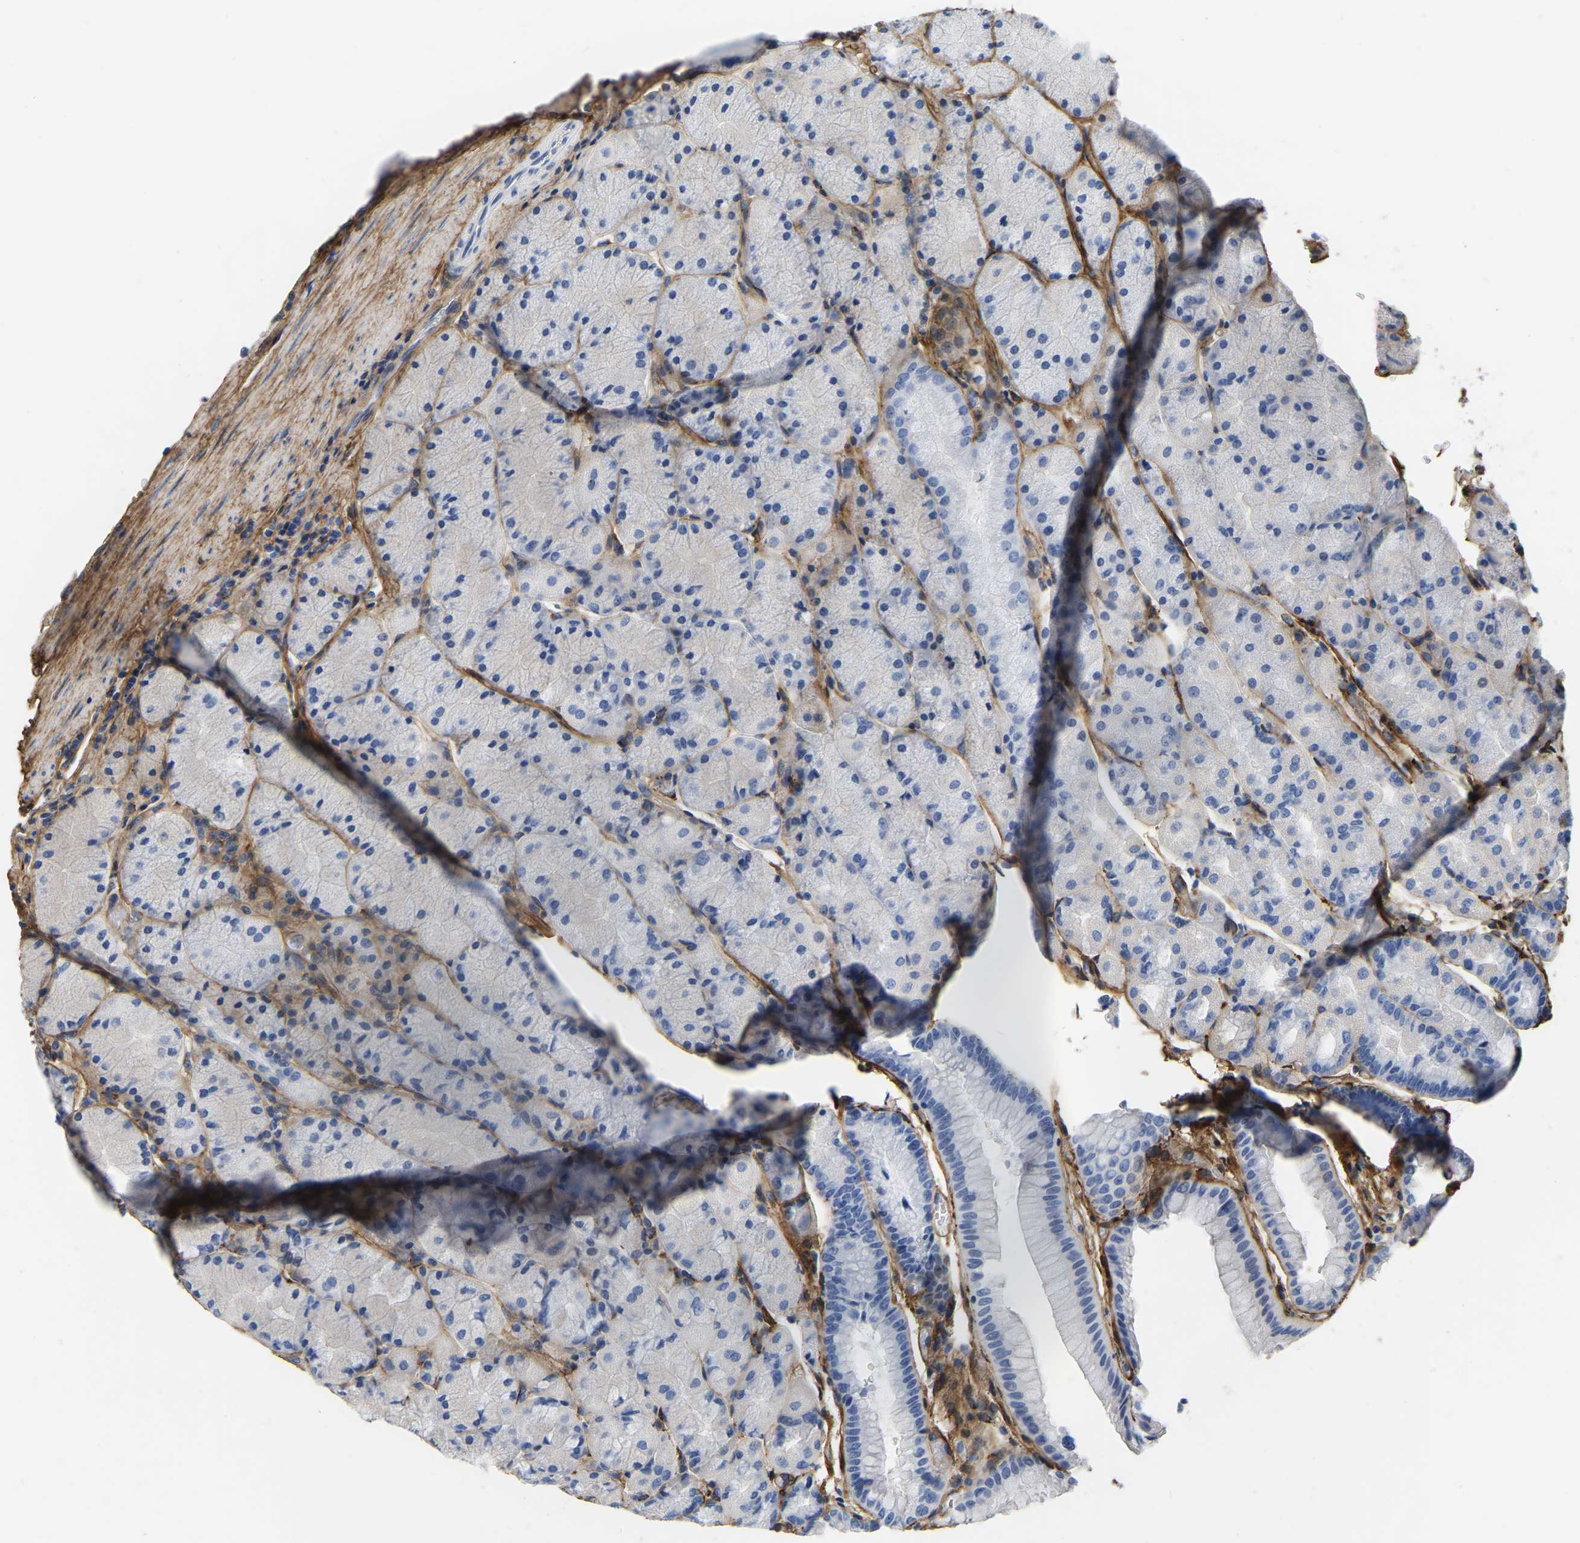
{"staining": {"intensity": "negative", "quantity": "none", "location": "none"}, "tissue": "stomach", "cell_type": "Glandular cells", "image_type": "normal", "snomed": [{"axis": "morphology", "description": "Normal tissue, NOS"}, {"axis": "morphology", "description": "Carcinoid, malignant, NOS"}, {"axis": "topography", "description": "Stomach, upper"}], "caption": "Immunohistochemical staining of normal human stomach demonstrates no significant positivity in glandular cells.", "gene": "COL6A1", "patient": {"sex": "male", "age": 39}}